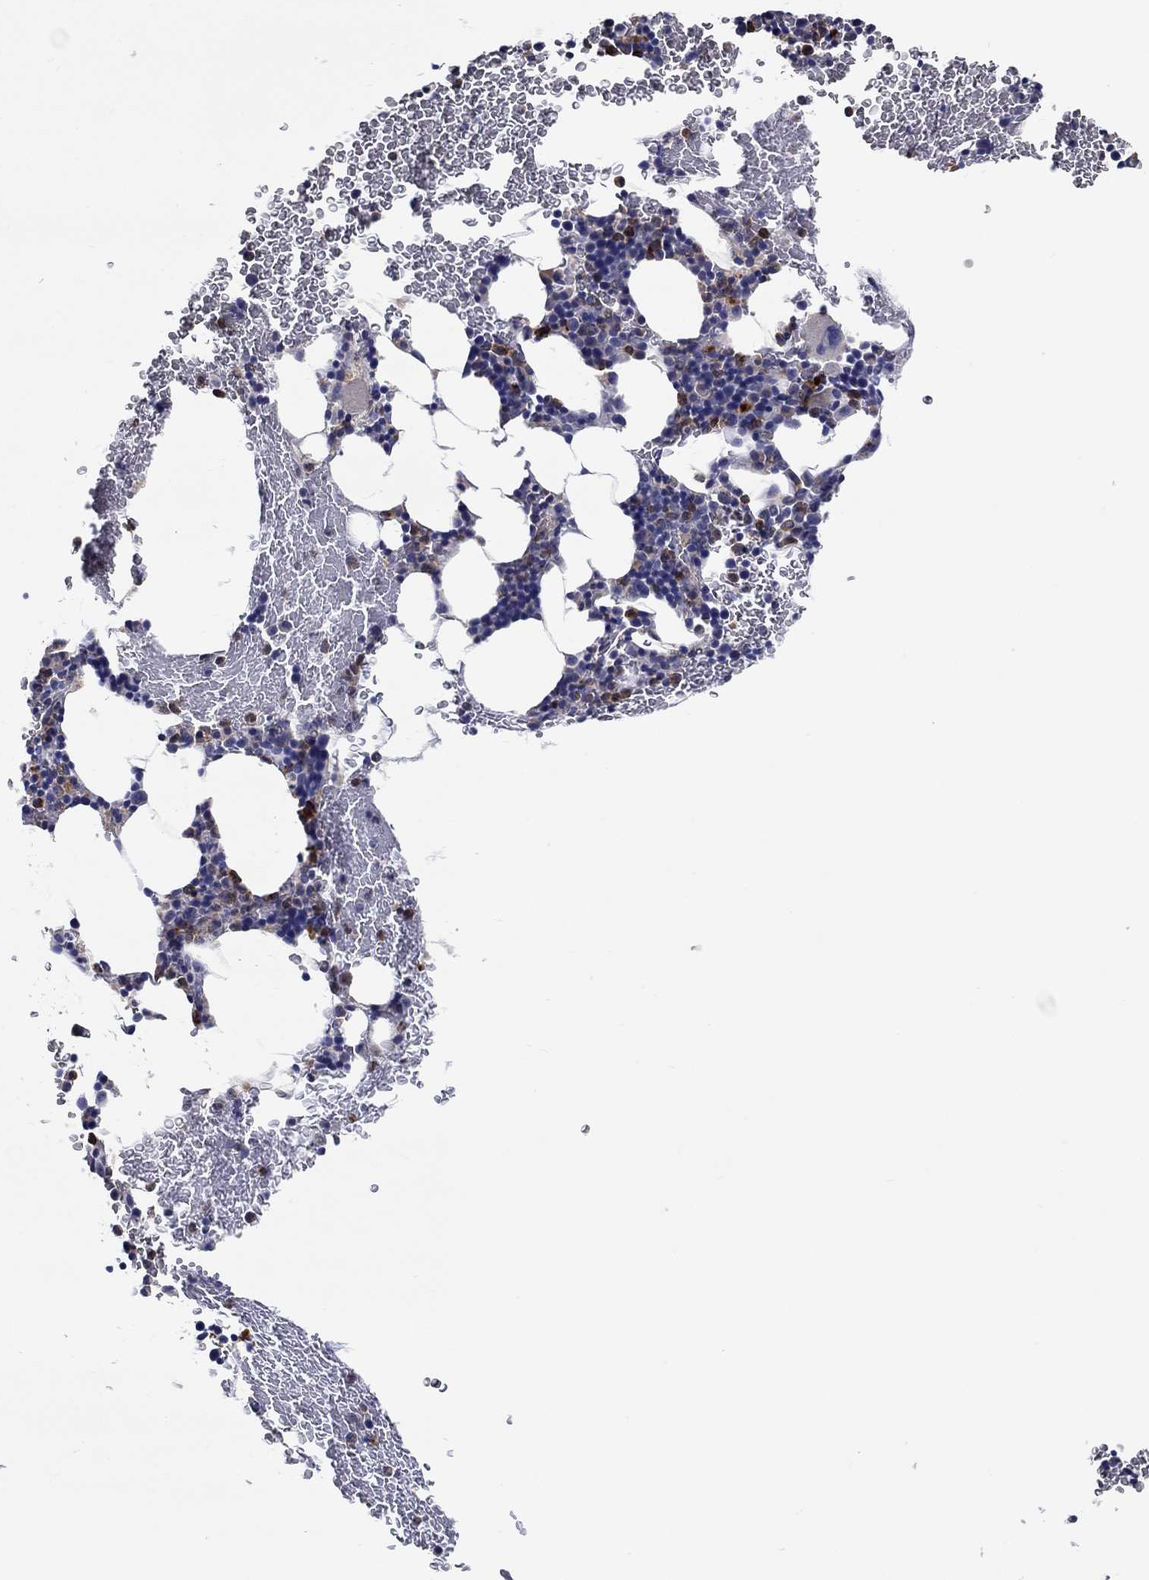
{"staining": {"intensity": "strong", "quantity": "25%-75%", "location": "cytoplasmic/membranous,nuclear"}, "tissue": "bone marrow", "cell_type": "Hematopoietic cells", "image_type": "normal", "snomed": [{"axis": "morphology", "description": "Normal tissue, NOS"}, {"axis": "topography", "description": "Bone marrow"}], "caption": "Protein expression analysis of normal bone marrow reveals strong cytoplasmic/membranous,nuclear positivity in approximately 25%-75% of hematopoietic cells.", "gene": "CHIT1", "patient": {"sex": "male", "age": 64}}